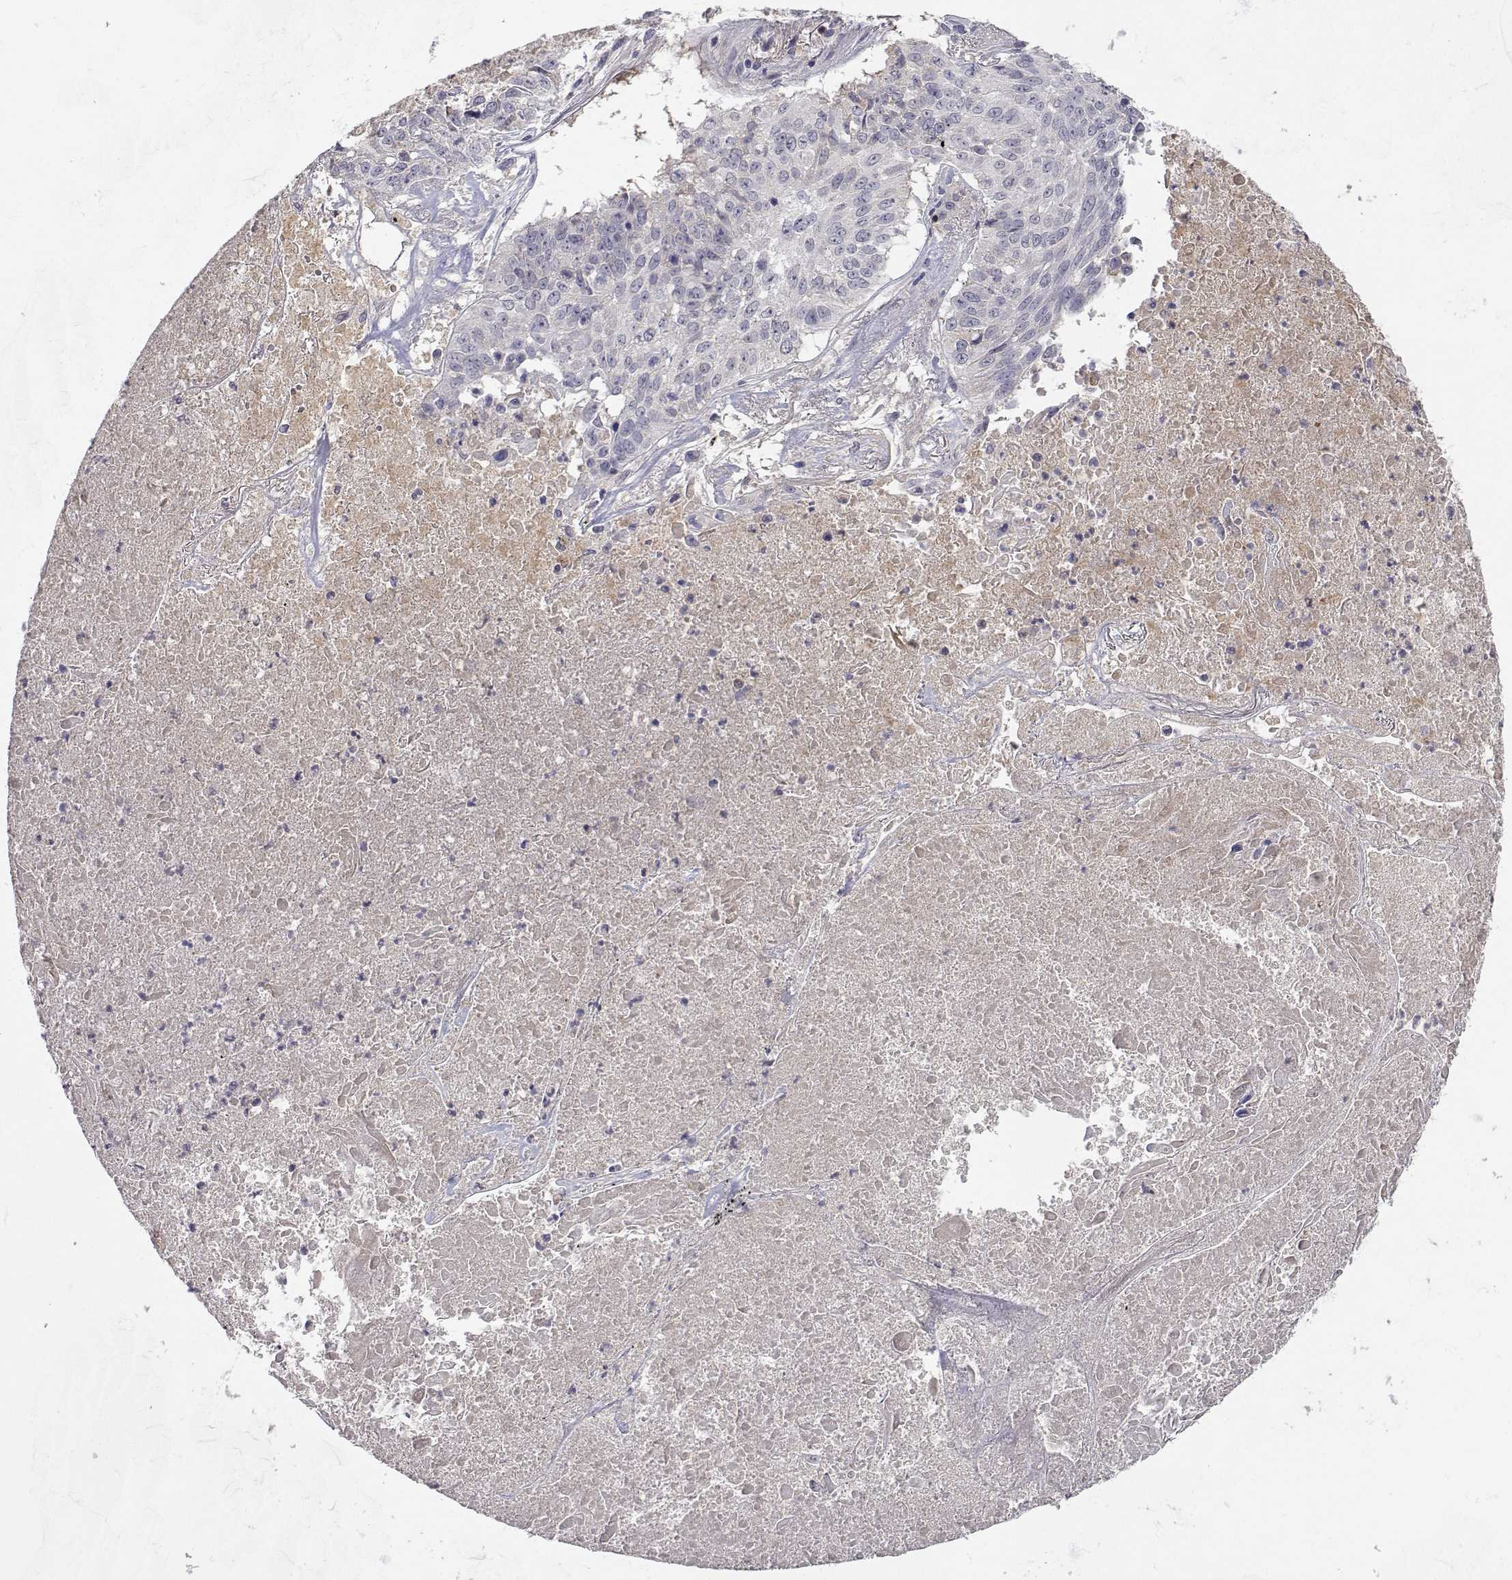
{"staining": {"intensity": "negative", "quantity": "none", "location": "none"}, "tissue": "lung cancer", "cell_type": "Tumor cells", "image_type": "cancer", "snomed": [{"axis": "morphology", "description": "Squamous cell carcinoma, NOS"}, {"axis": "topography", "description": "Lung"}], "caption": "Tumor cells are negative for brown protein staining in lung cancer.", "gene": "SLC6A3", "patient": {"sex": "male", "age": 64}}